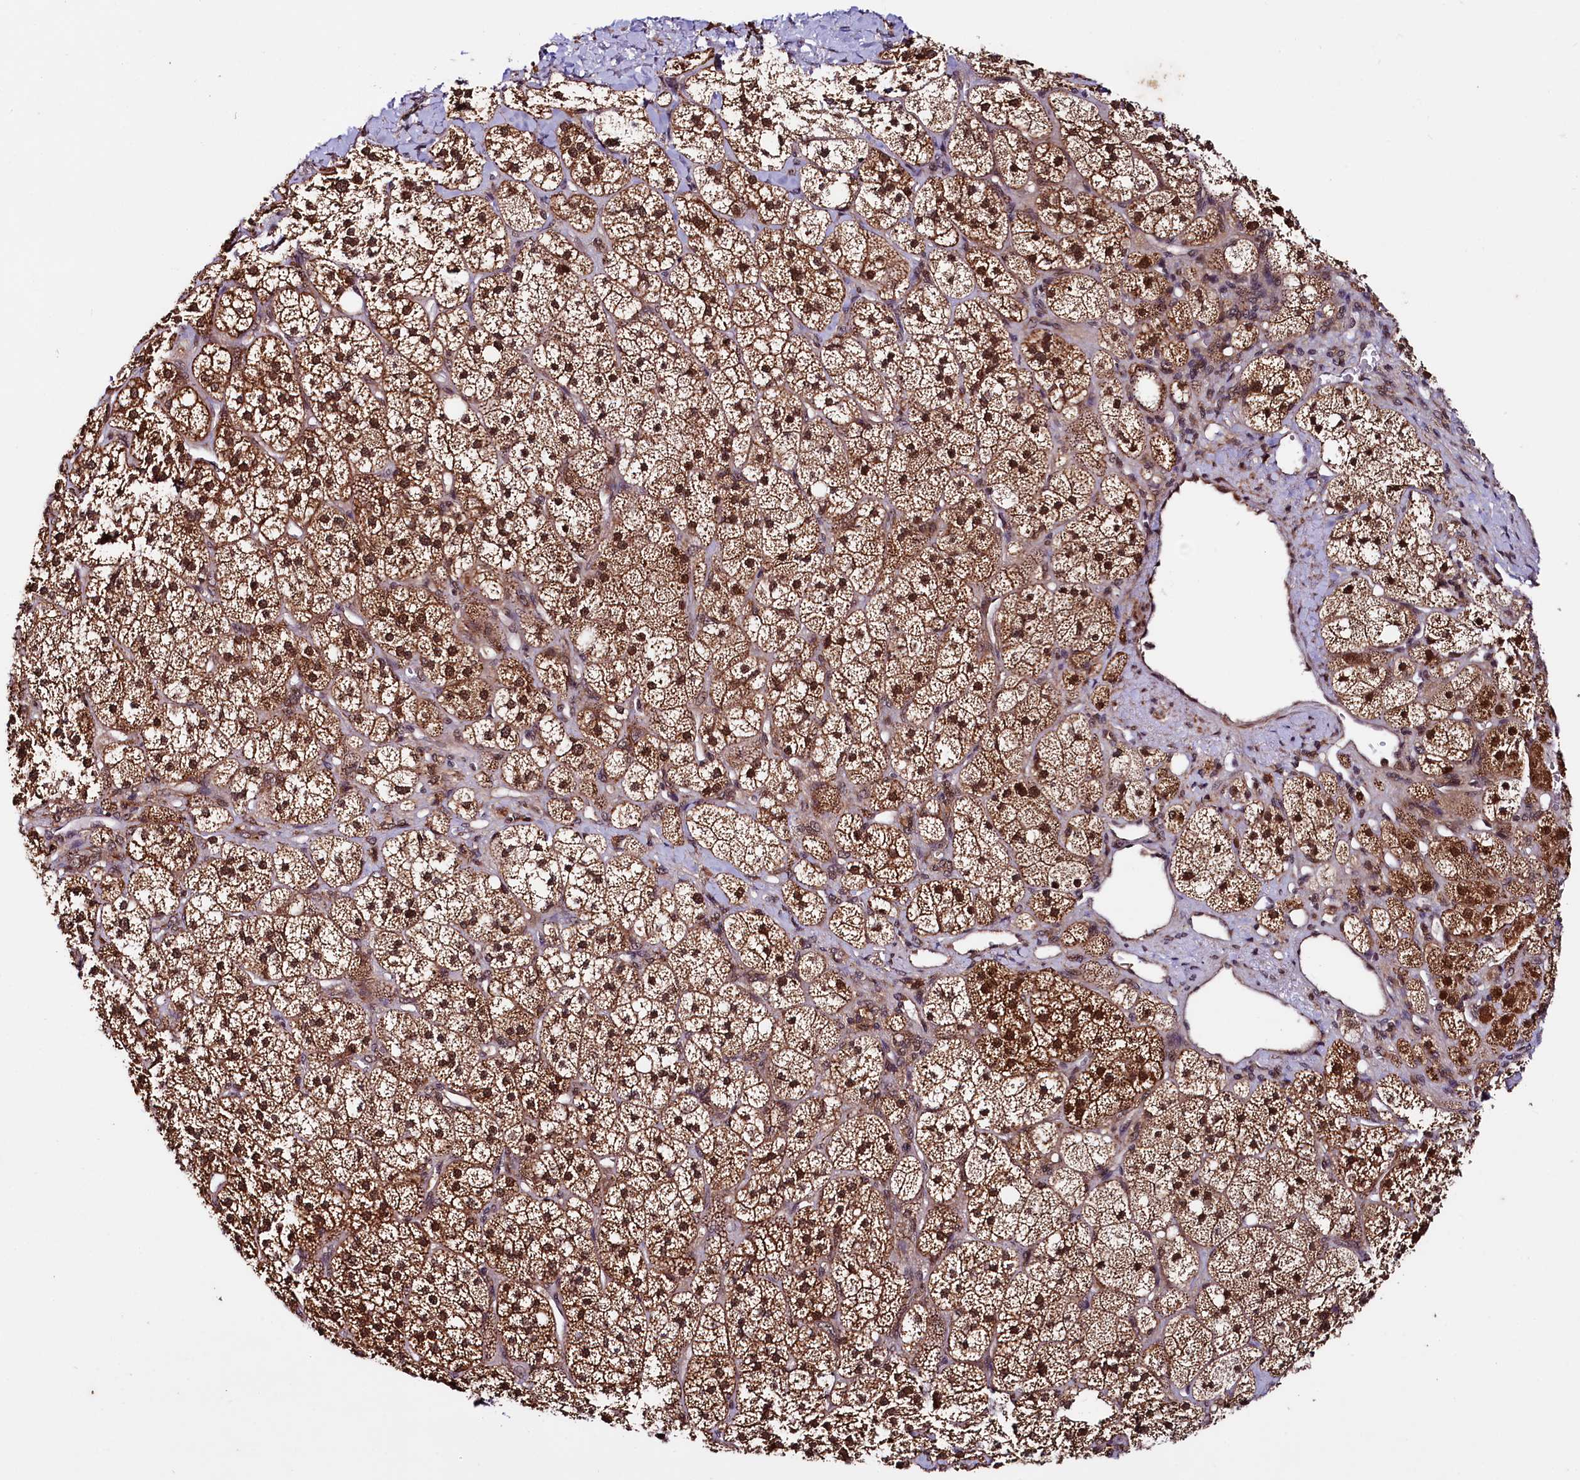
{"staining": {"intensity": "strong", "quantity": ">75%", "location": "cytoplasmic/membranous,nuclear"}, "tissue": "adrenal gland", "cell_type": "Glandular cells", "image_type": "normal", "snomed": [{"axis": "morphology", "description": "Normal tissue, NOS"}, {"axis": "topography", "description": "Adrenal gland"}], "caption": "Immunohistochemical staining of benign adrenal gland exhibits high levels of strong cytoplasmic/membranous,nuclear staining in about >75% of glandular cells.", "gene": "UBE3A", "patient": {"sex": "male", "age": 61}}